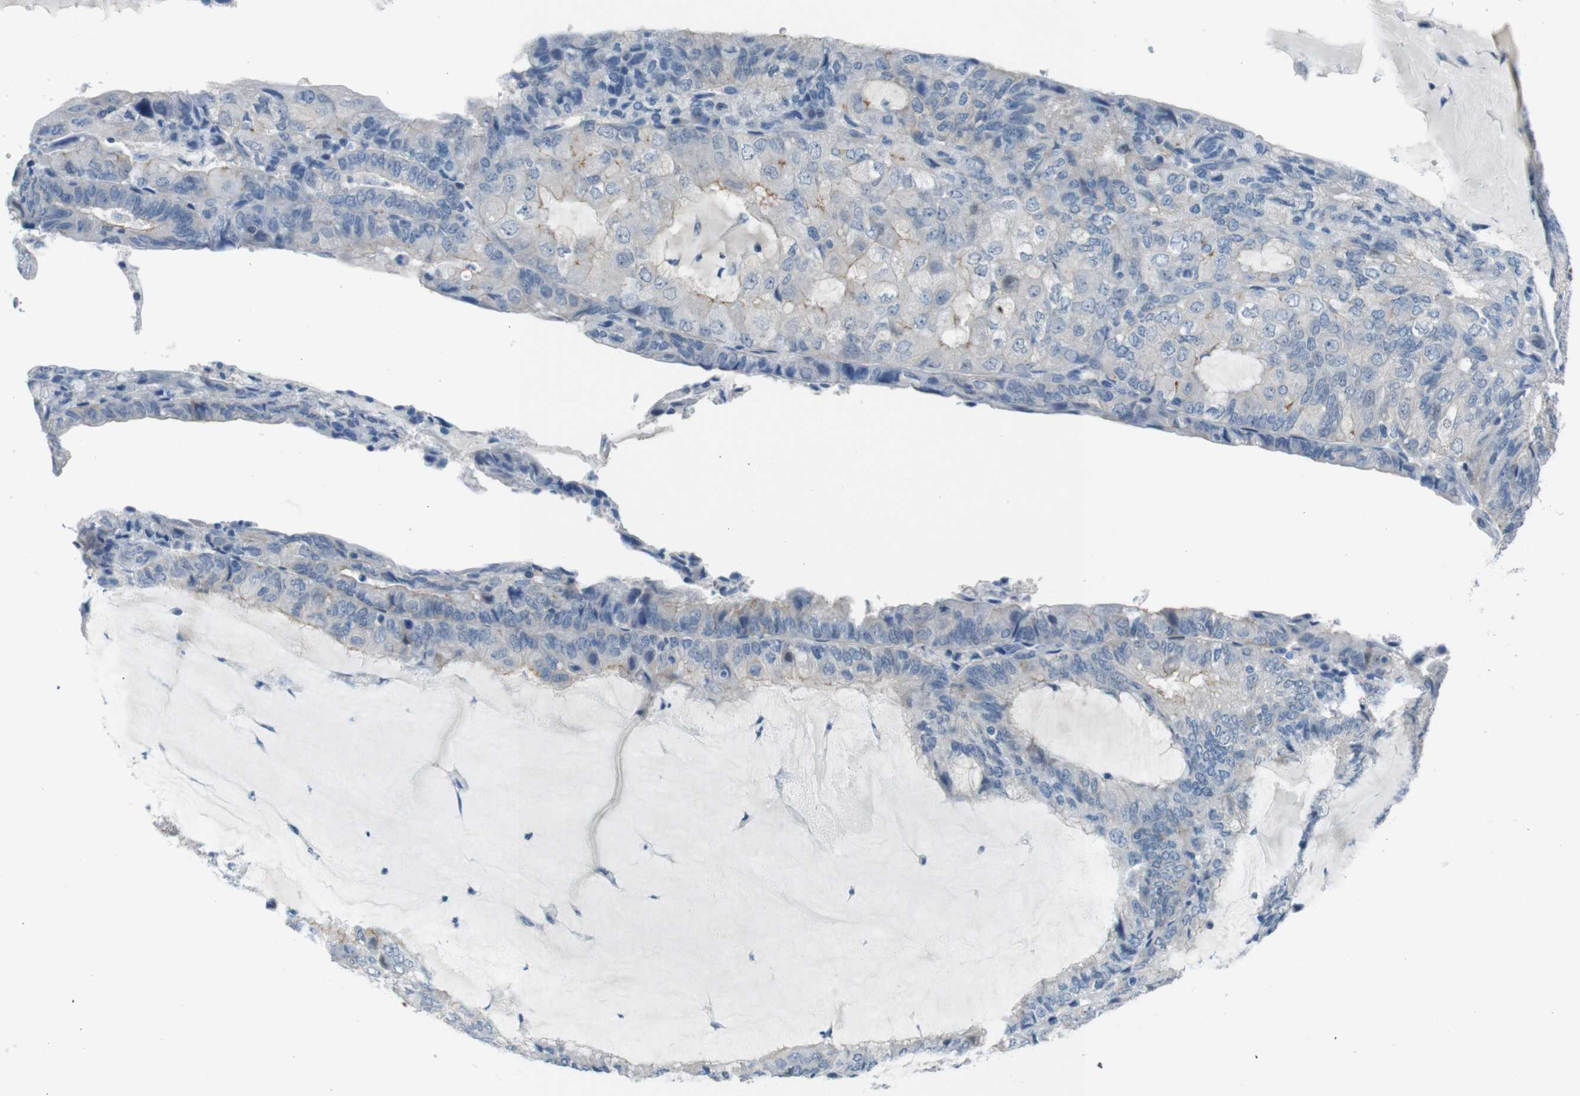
{"staining": {"intensity": "negative", "quantity": "none", "location": "none"}, "tissue": "endometrial cancer", "cell_type": "Tumor cells", "image_type": "cancer", "snomed": [{"axis": "morphology", "description": "Adenocarcinoma, NOS"}, {"axis": "topography", "description": "Endometrium"}], "caption": "IHC micrograph of human endometrial adenocarcinoma stained for a protein (brown), which displays no expression in tumor cells. (Stains: DAB (3,3'-diaminobenzidine) IHC with hematoxylin counter stain, Microscopy: brightfield microscopy at high magnification).", "gene": "HRH2", "patient": {"sex": "female", "age": 81}}